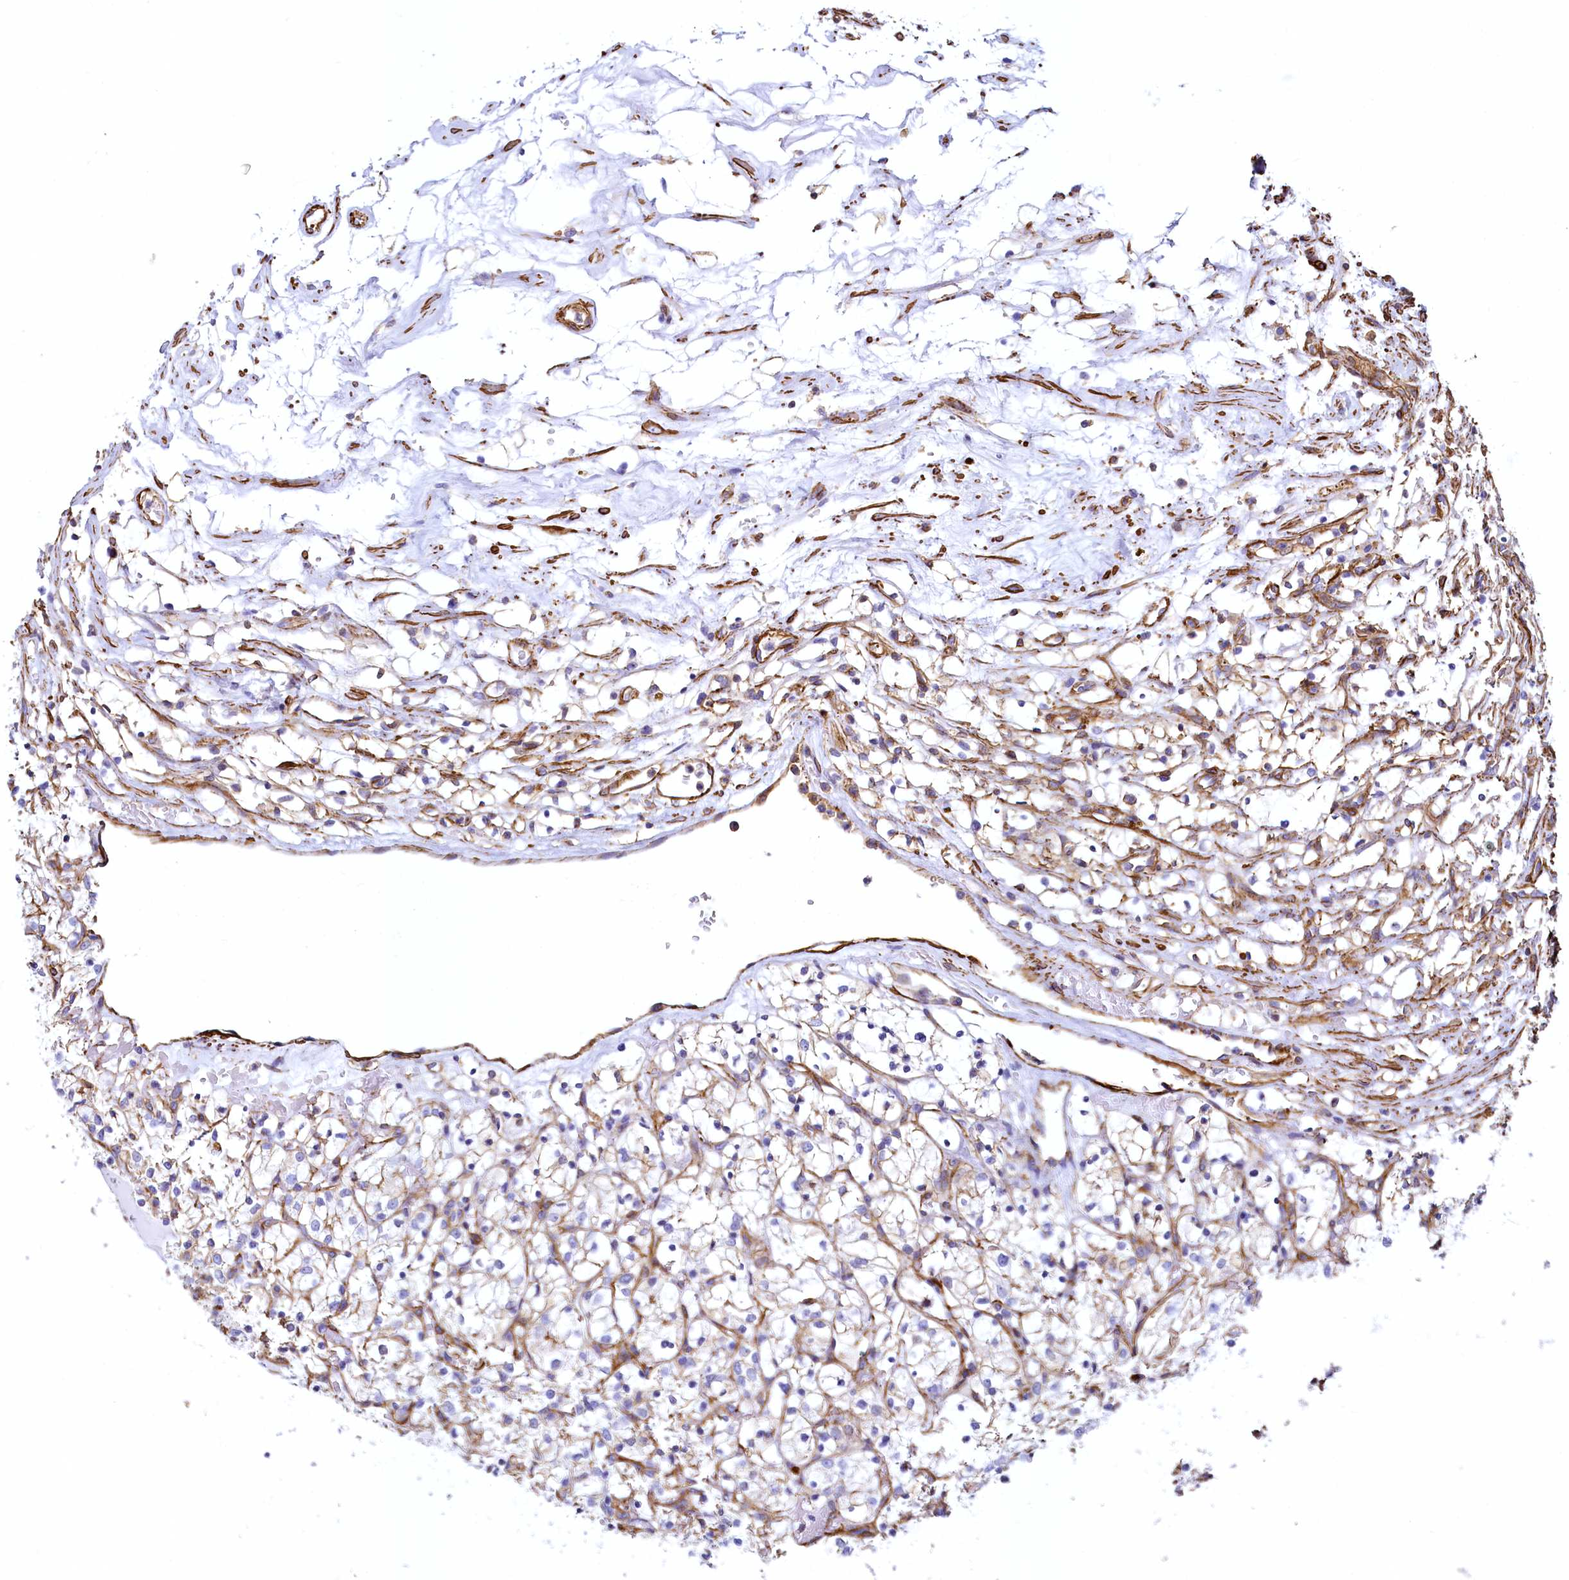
{"staining": {"intensity": "moderate", "quantity": "<25%", "location": "cytoplasmic/membranous"}, "tissue": "renal cancer", "cell_type": "Tumor cells", "image_type": "cancer", "snomed": [{"axis": "morphology", "description": "Adenocarcinoma, NOS"}, {"axis": "topography", "description": "Kidney"}], "caption": "Renal cancer stained with immunohistochemistry (IHC) reveals moderate cytoplasmic/membranous expression in about <25% of tumor cells.", "gene": "THBS1", "patient": {"sex": "female", "age": 69}}